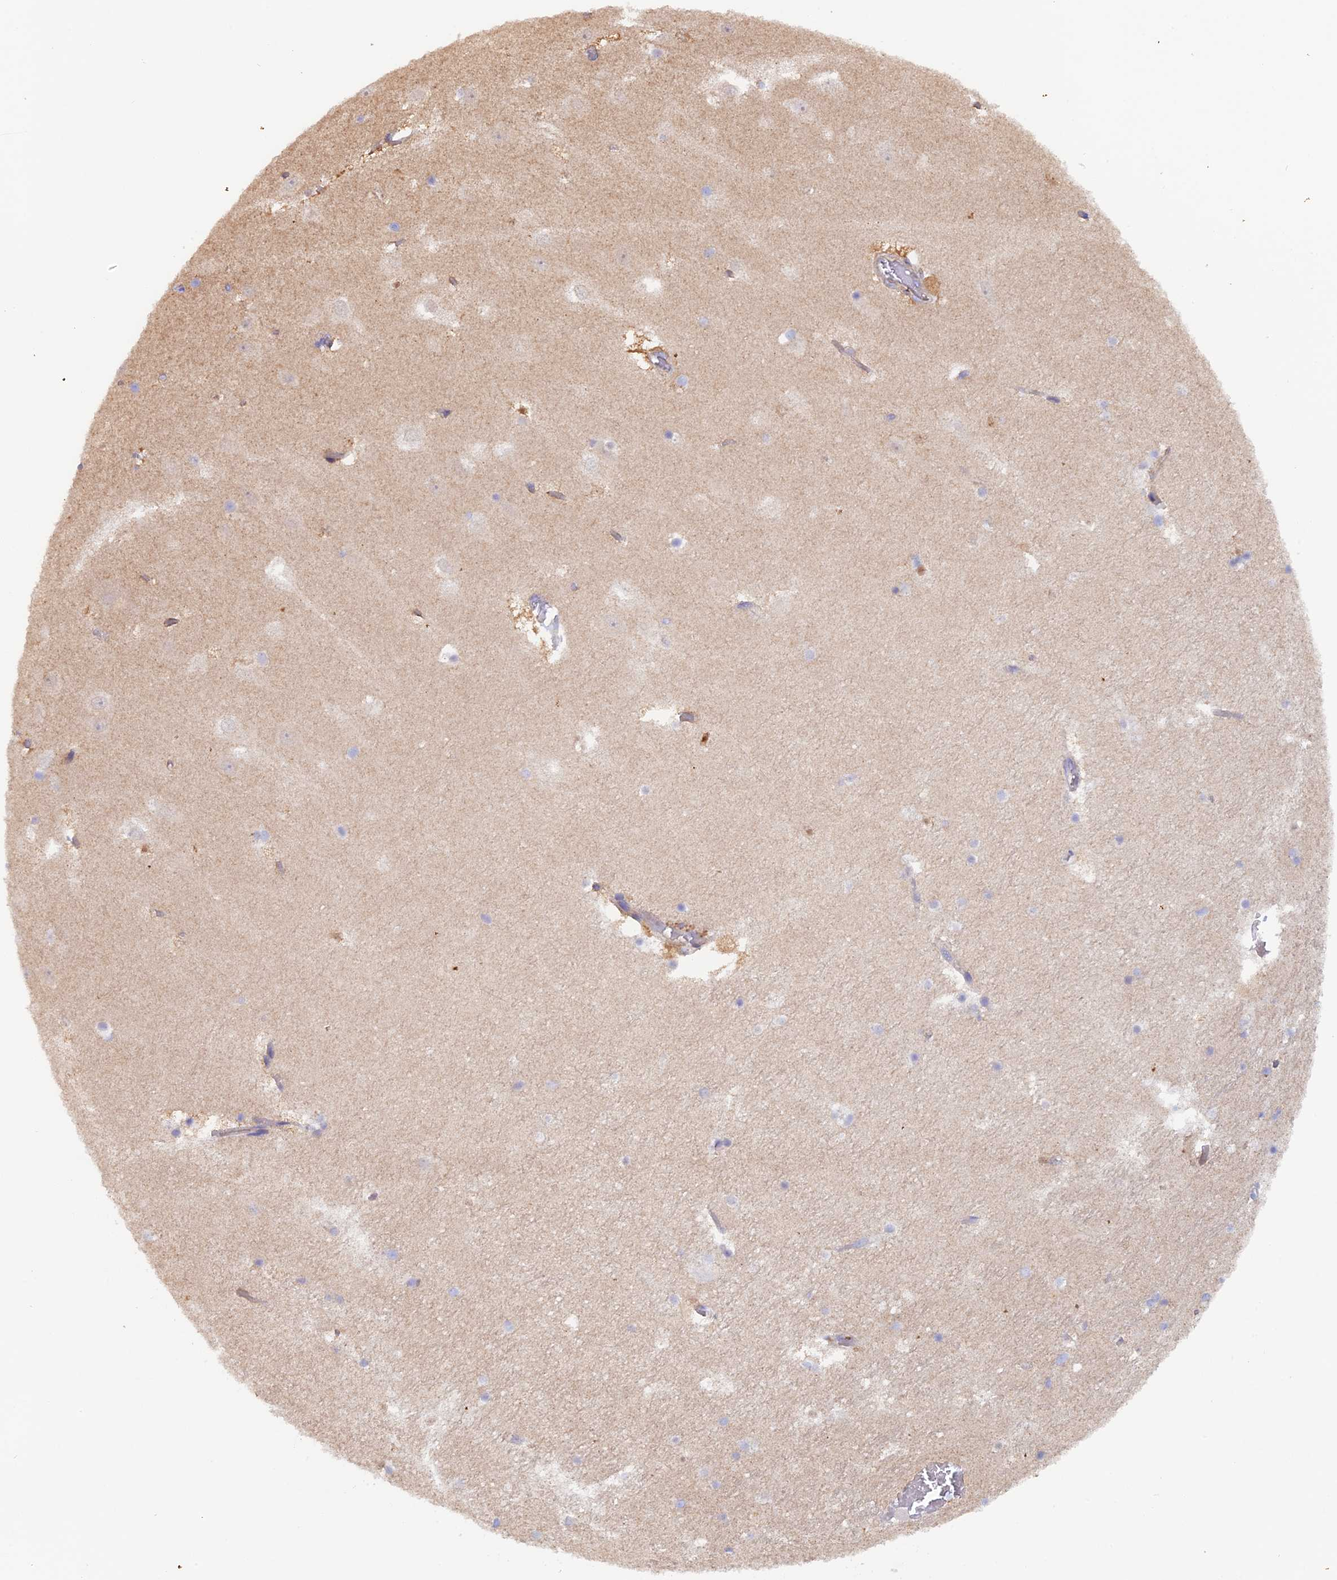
{"staining": {"intensity": "negative", "quantity": "none", "location": "none"}, "tissue": "hippocampus", "cell_type": "Glial cells", "image_type": "normal", "snomed": [{"axis": "morphology", "description": "Normal tissue, NOS"}, {"axis": "topography", "description": "Hippocampus"}], "caption": "Hippocampus stained for a protein using immunohistochemistry (IHC) displays no positivity glial cells.", "gene": "FZR1", "patient": {"sex": "female", "age": 52}}